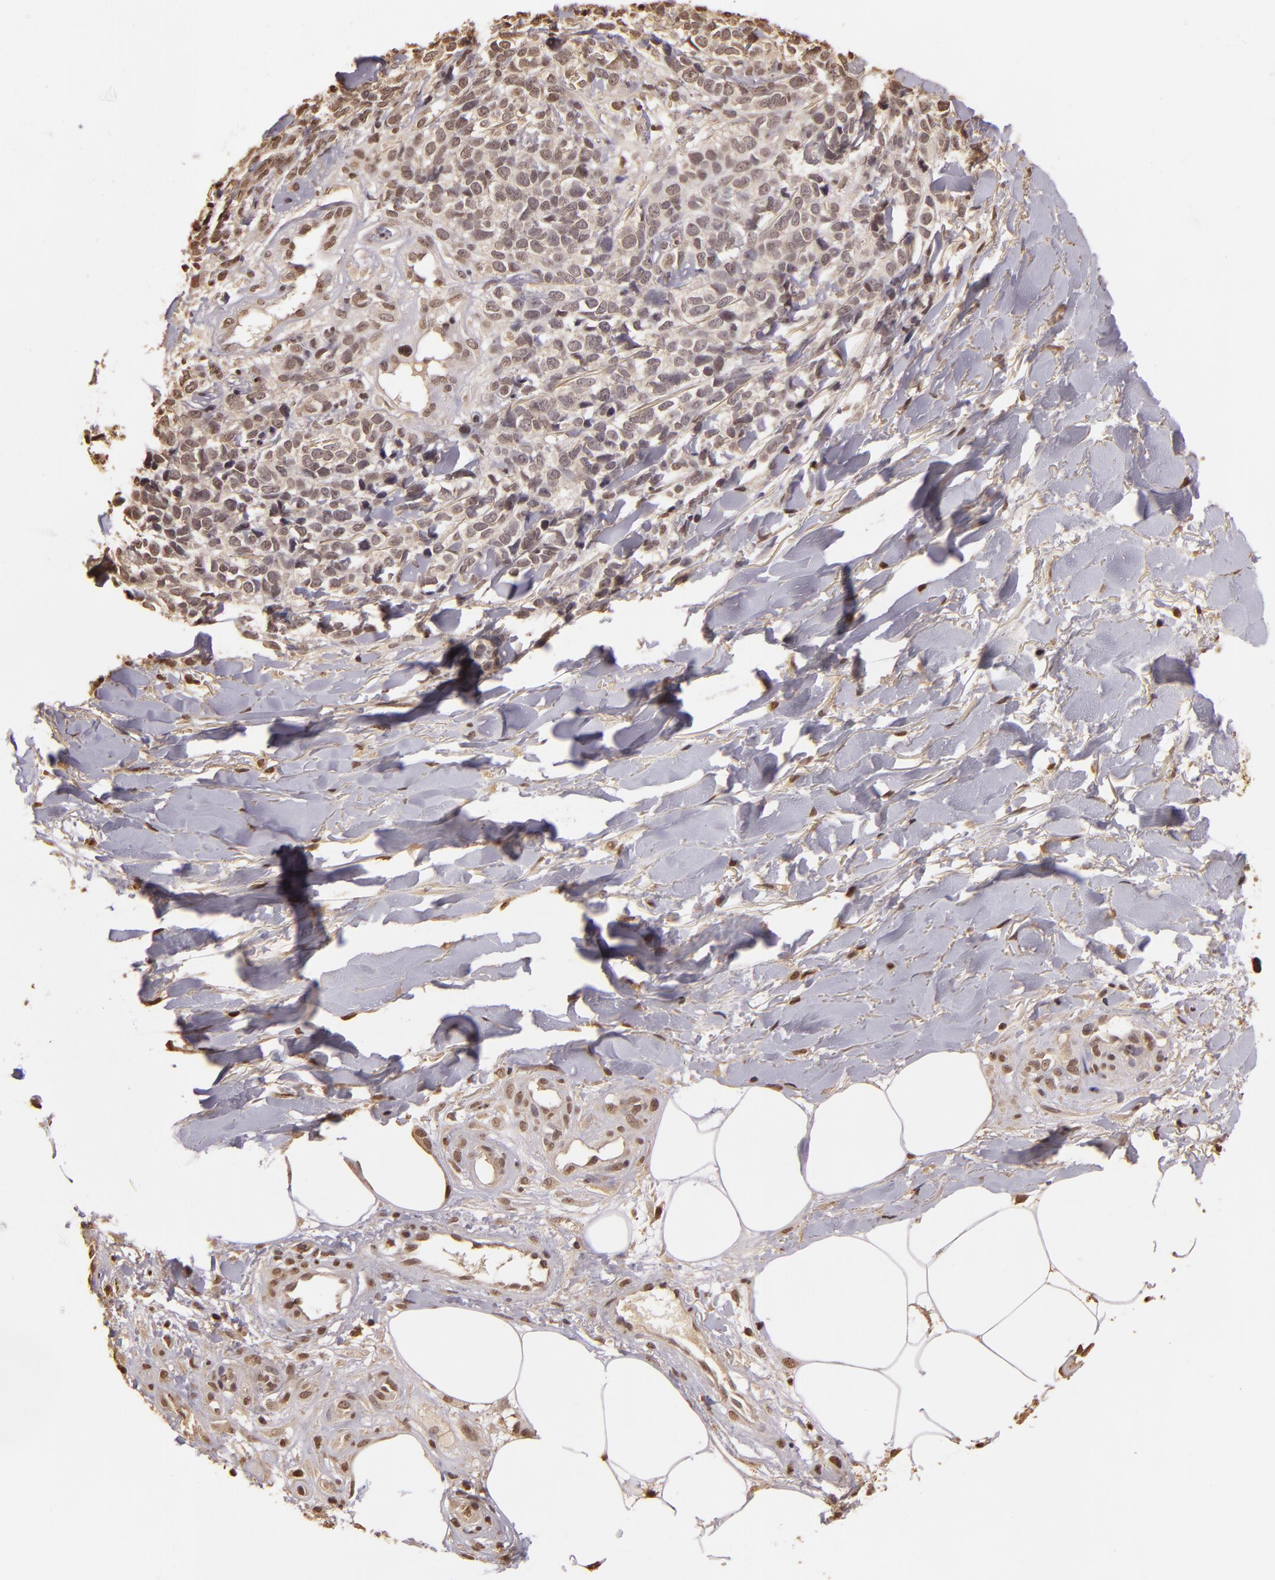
{"staining": {"intensity": "weak", "quantity": "25%-75%", "location": "nuclear"}, "tissue": "melanoma", "cell_type": "Tumor cells", "image_type": "cancer", "snomed": [{"axis": "morphology", "description": "Malignant melanoma, NOS"}, {"axis": "topography", "description": "Skin"}], "caption": "Immunohistochemical staining of malignant melanoma shows low levels of weak nuclear protein positivity in approximately 25%-75% of tumor cells. The staining was performed using DAB (3,3'-diaminobenzidine), with brown indicating positive protein expression. Nuclei are stained blue with hematoxylin.", "gene": "ARPC2", "patient": {"sex": "female", "age": 85}}